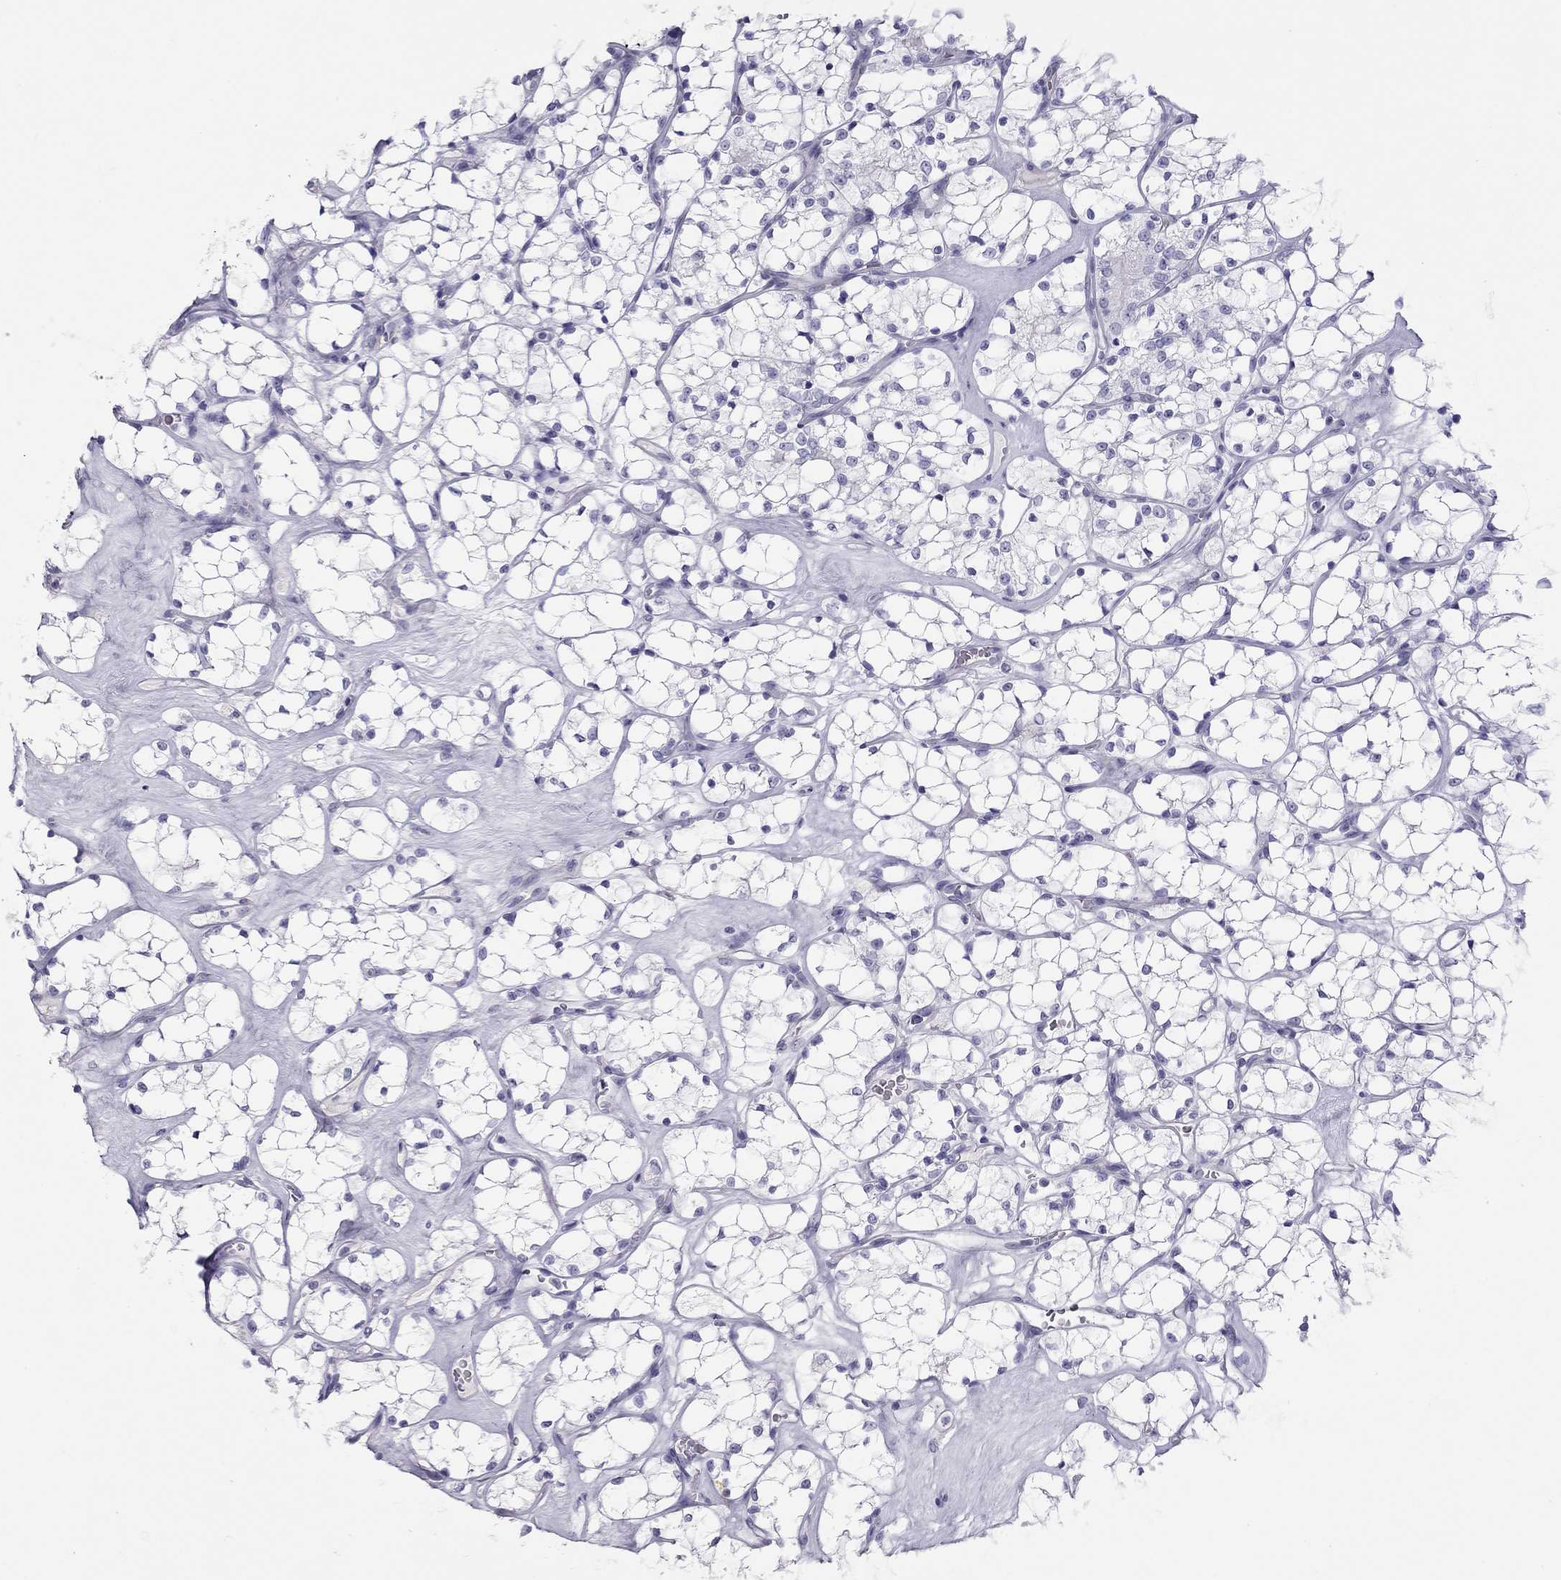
{"staining": {"intensity": "negative", "quantity": "none", "location": "none"}, "tissue": "renal cancer", "cell_type": "Tumor cells", "image_type": "cancer", "snomed": [{"axis": "morphology", "description": "Adenocarcinoma, NOS"}, {"axis": "topography", "description": "Kidney"}], "caption": "Tumor cells are negative for brown protein staining in renal cancer. The staining was performed using DAB (3,3'-diaminobenzidine) to visualize the protein expression in brown, while the nuclei were stained in blue with hematoxylin (Magnification: 20x).", "gene": "STAG3", "patient": {"sex": "female", "age": 69}}